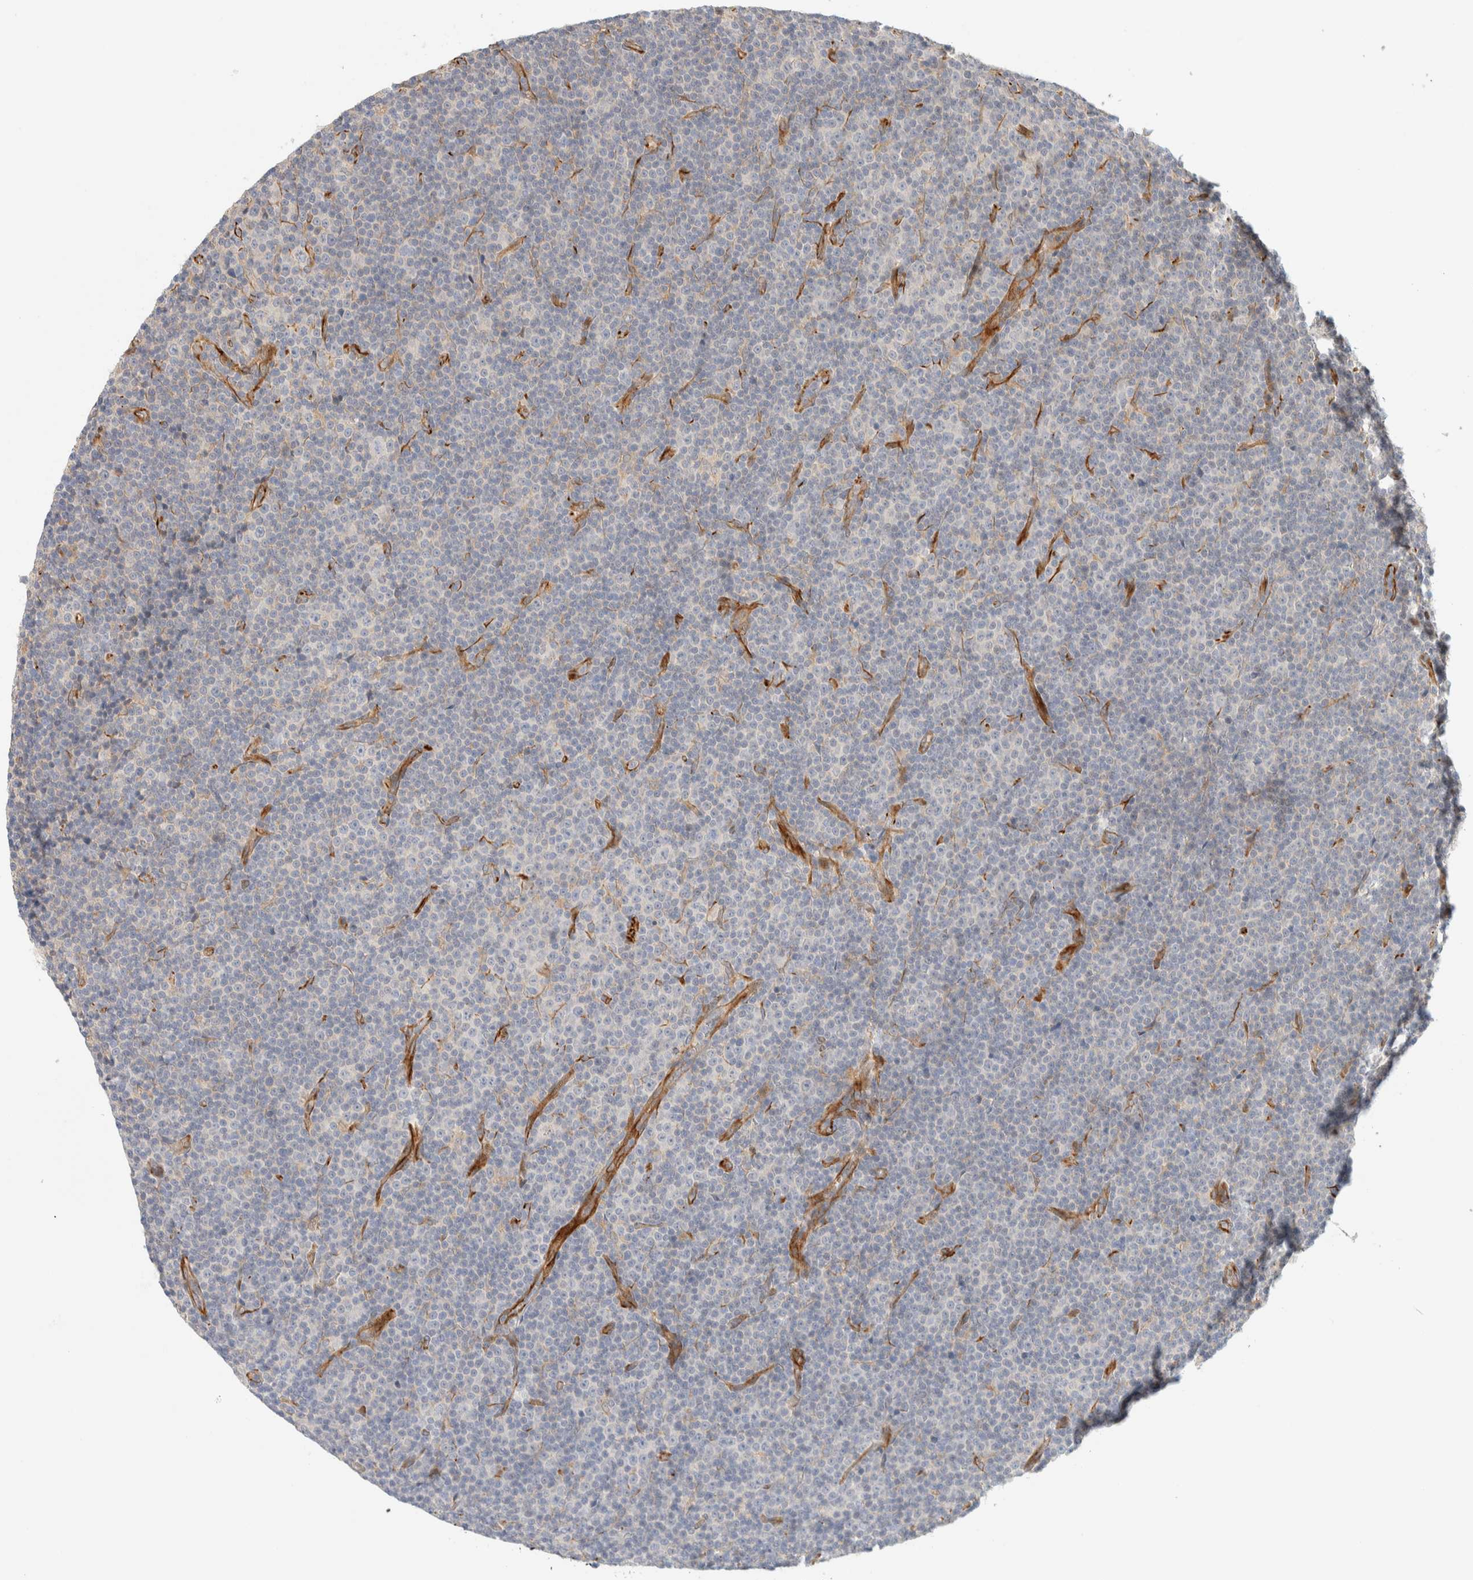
{"staining": {"intensity": "negative", "quantity": "none", "location": "none"}, "tissue": "lymphoma", "cell_type": "Tumor cells", "image_type": "cancer", "snomed": [{"axis": "morphology", "description": "Malignant lymphoma, non-Hodgkin's type, Low grade"}, {"axis": "topography", "description": "Lymph node"}], "caption": "Immunohistochemistry (IHC) of lymphoma displays no expression in tumor cells.", "gene": "FAT1", "patient": {"sex": "female", "age": 67}}